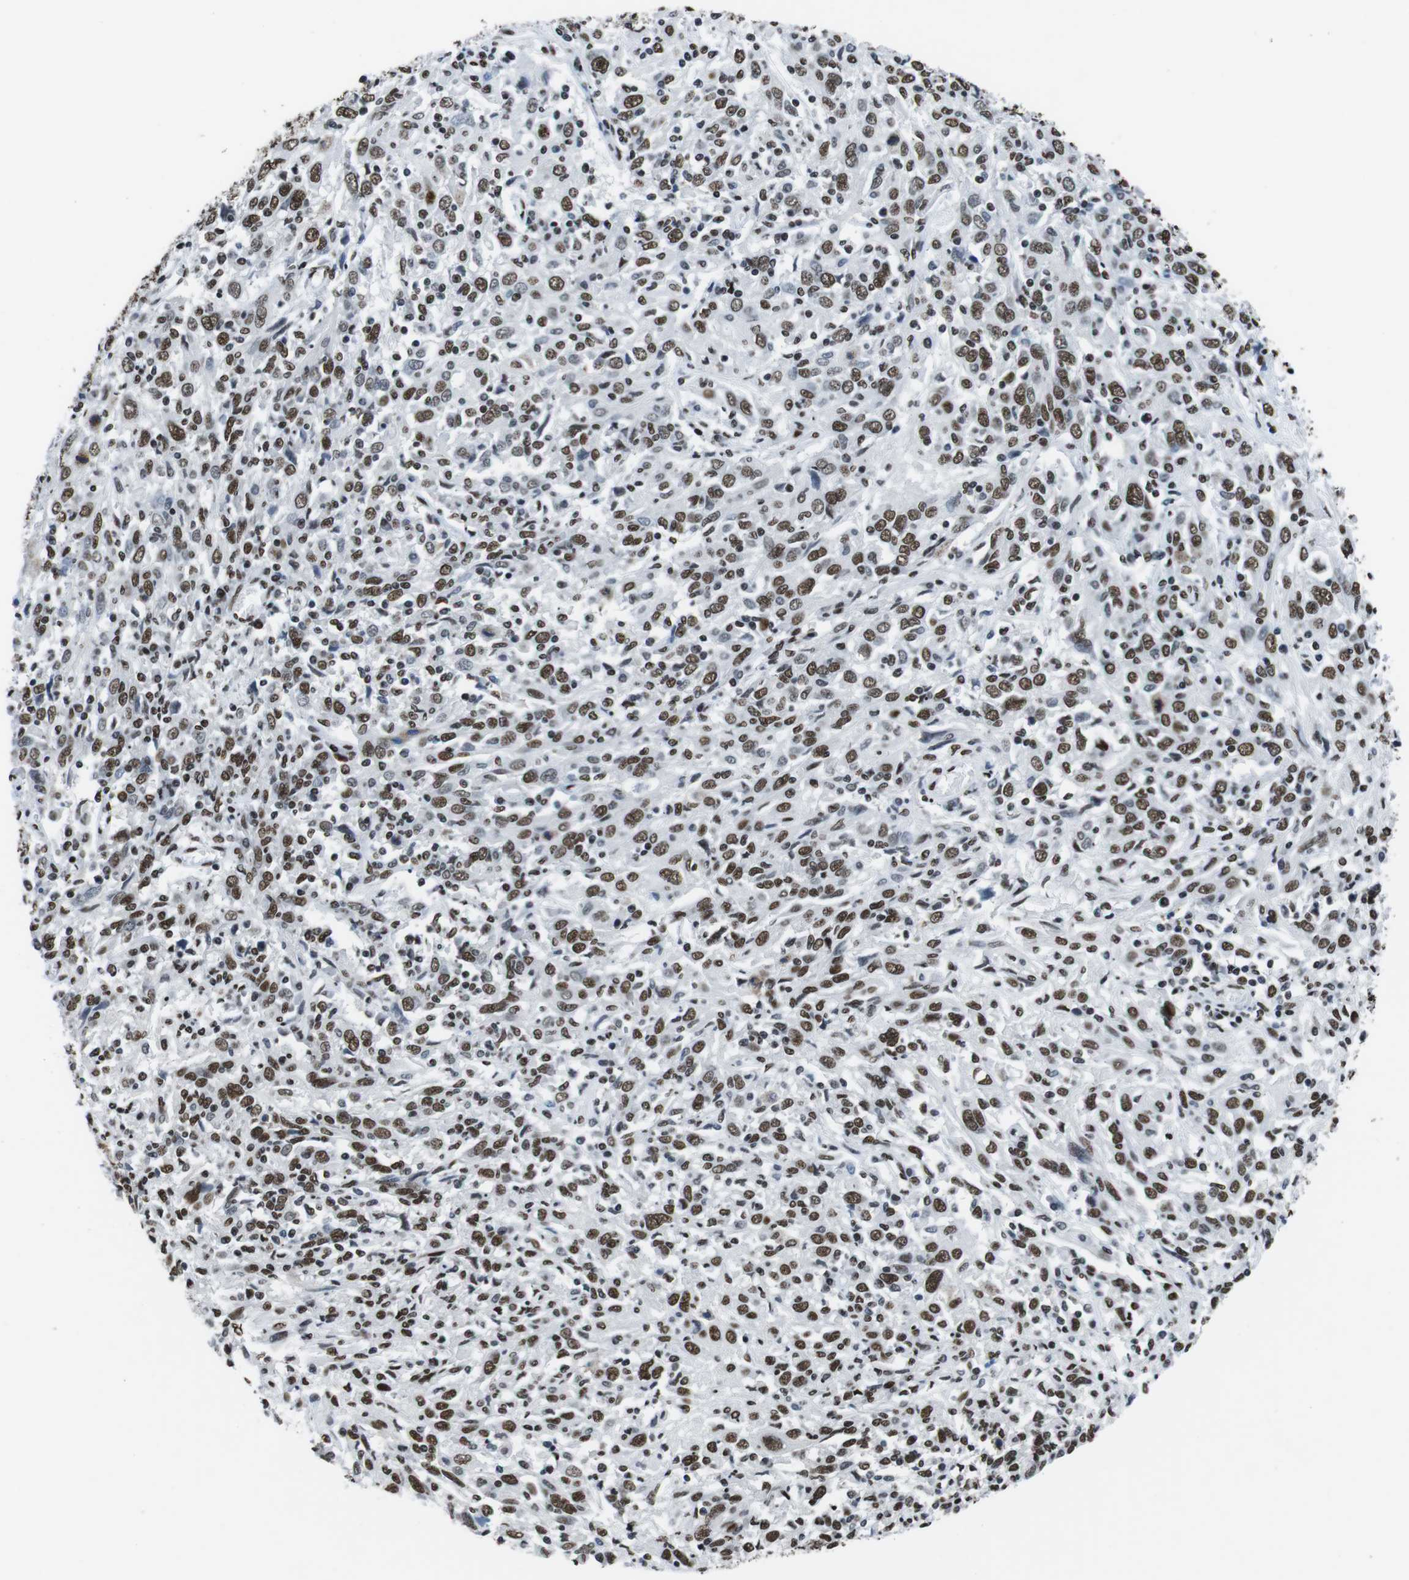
{"staining": {"intensity": "moderate", "quantity": ">75%", "location": "nuclear"}, "tissue": "cervical cancer", "cell_type": "Tumor cells", "image_type": "cancer", "snomed": [{"axis": "morphology", "description": "Squamous cell carcinoma, NOS"}, {"axis": "topography", "description": "Cervix"}], "caption": "Moderate nuclear staining for a protein is present in about >75% of tumor cells of cervical cancer (squamous cell carcinoma) using IHC.", "gene": "CITED2", "patient": {"sex": "female", "age": 46}}